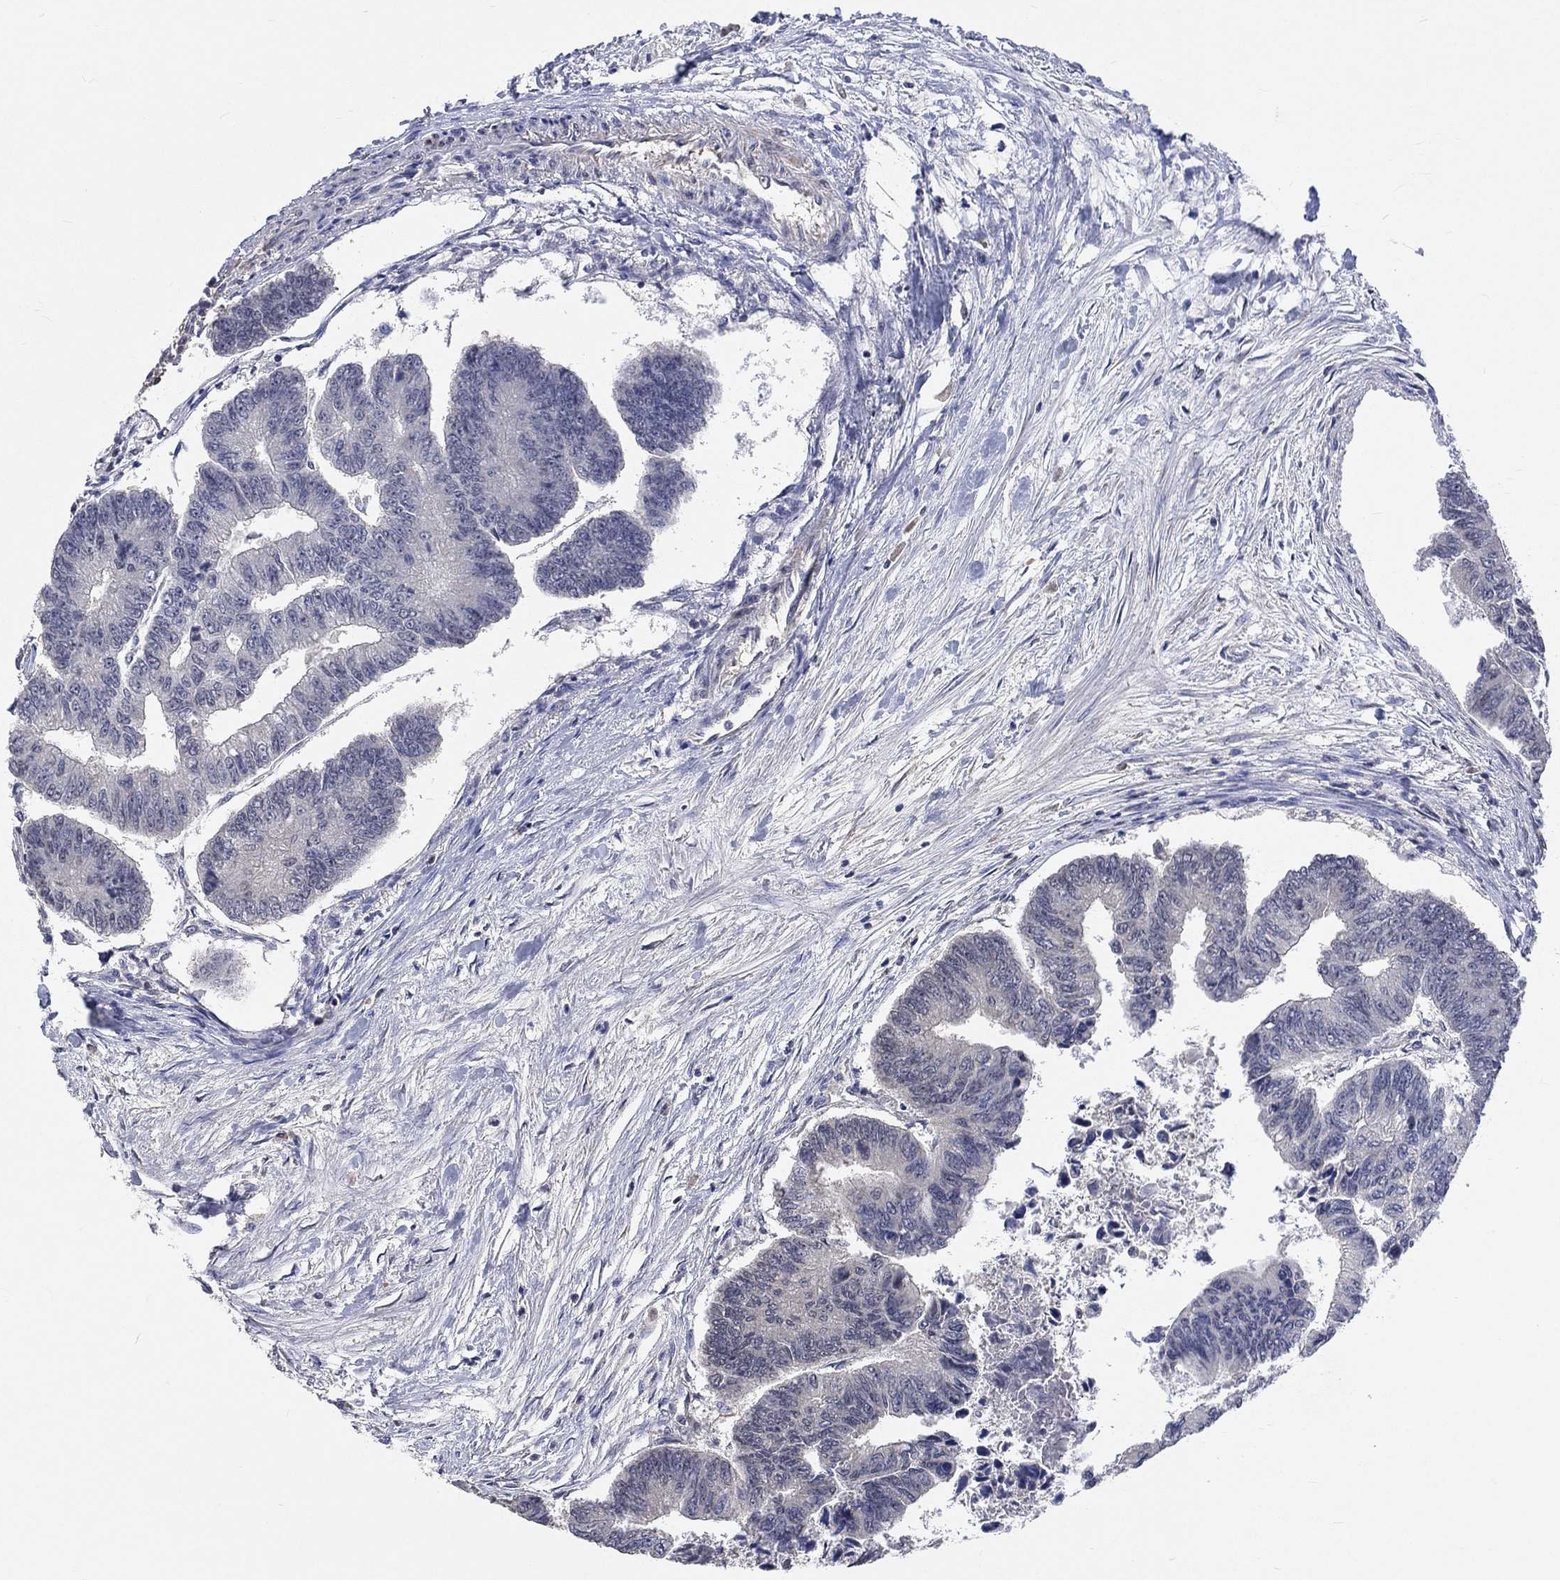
{"staining": {"intensity": "negative", "quantity": "none", "location": "none"}, "tissue": "colorectal cancer", "cell_type": "Tumor cells", "image_type": "cancer", "snomed": [{"axis": "morphology", "description": "Adenocarcinoma, NOS"}, {"axis": "topography", "description": "Colon"}], "caption": "Immunohistochemistry photomicrograph of neoplastic tissue: human colorectal adenocarcinoma stained with DAB displays no significant protein positivity in tumor cells. (Stains: DAB immunohistochemistry (IHC) with hematoxylin counter stain, Microscopy: brightfield microscopy at high magnification).", "gene": "ZBTB18", "patient": {"sex": "female", "age": 65}}